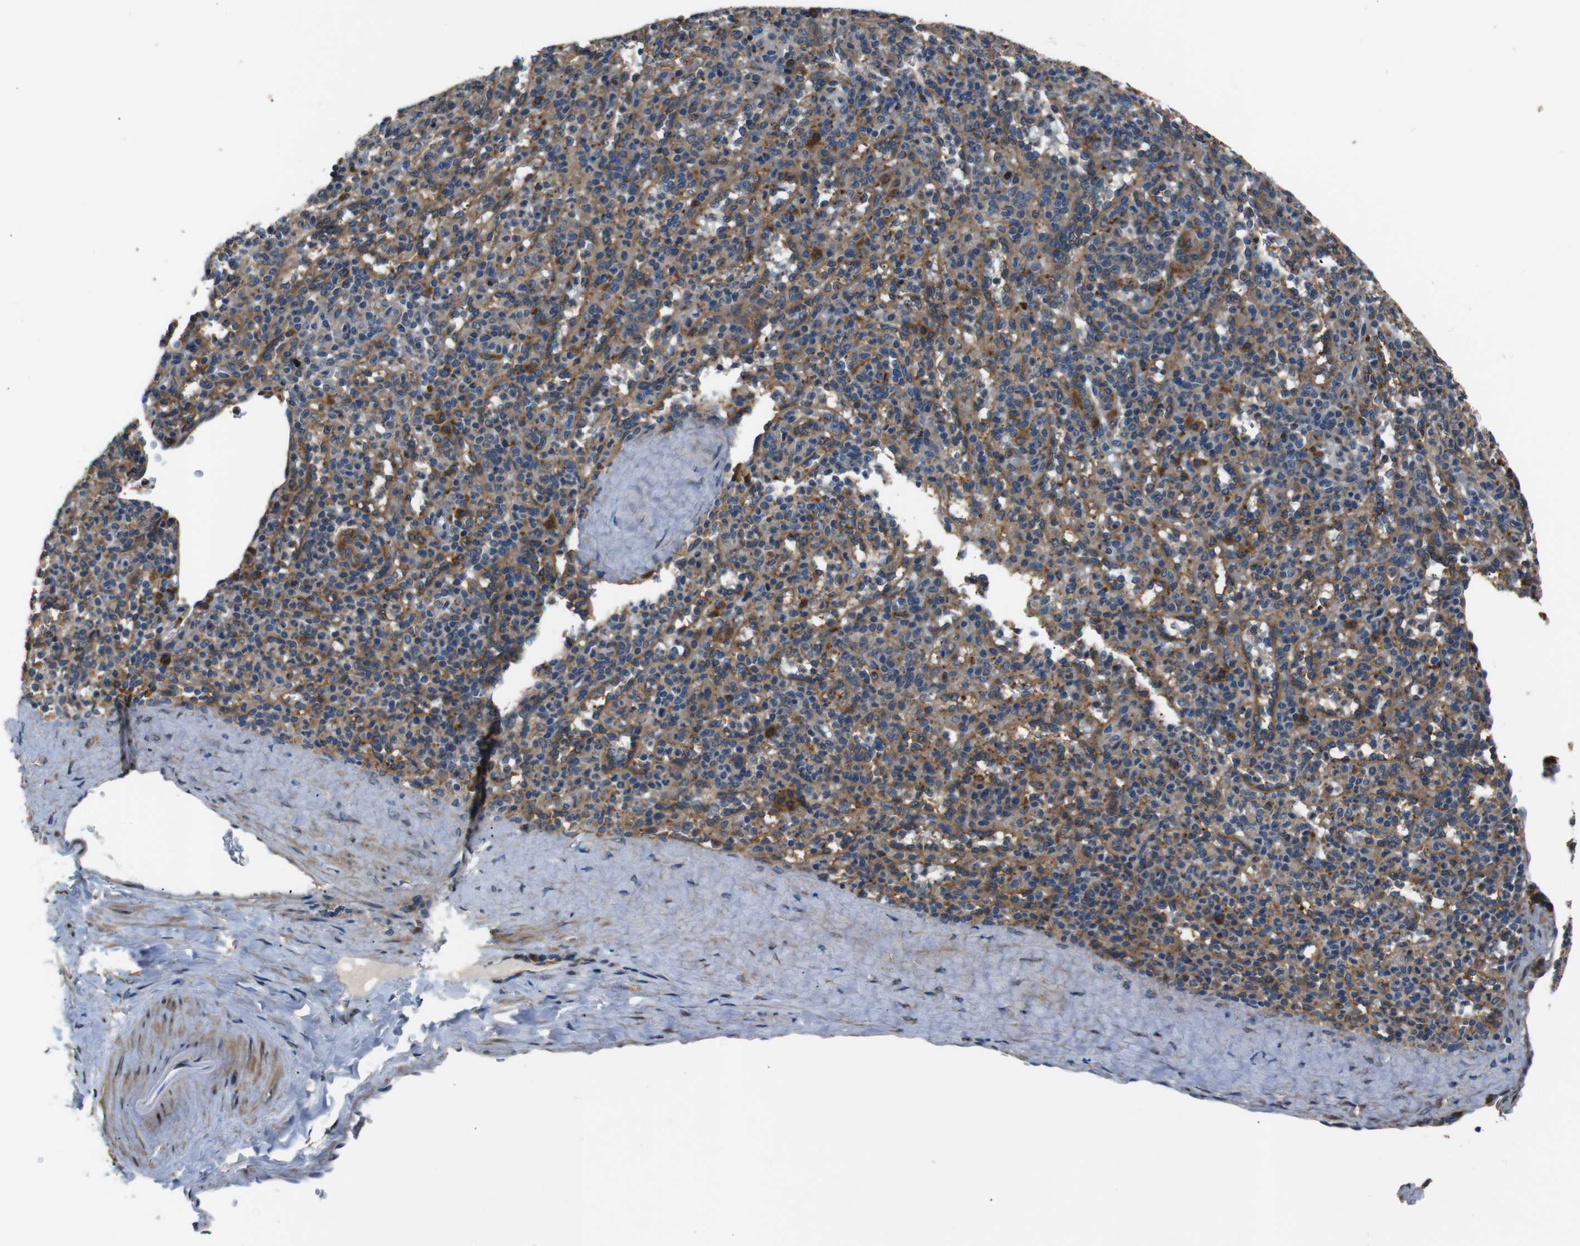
{"staining": {"intensity": "moderate", "quantity": ">75%", "location": "cytoplasmic/membranous"}, "tissue": "spleen", "cell_type": "Cells in red pulp", "image_type": "normal", "snomed": [{"axis": "morphology", "description": "Normal tissue, NOS"}, {"axis": "topography", "description": "Spleen"}], "caption": "Protein analysis of benign spleen exhibits moderate cytoplasmic/membranous staining in about >75% of cells in red pulp. (brown staining indicates protein expression, while blue staining denotes nuclei).", "gene": "TMED2", "patient": {"sex": "male", "age": 36}}